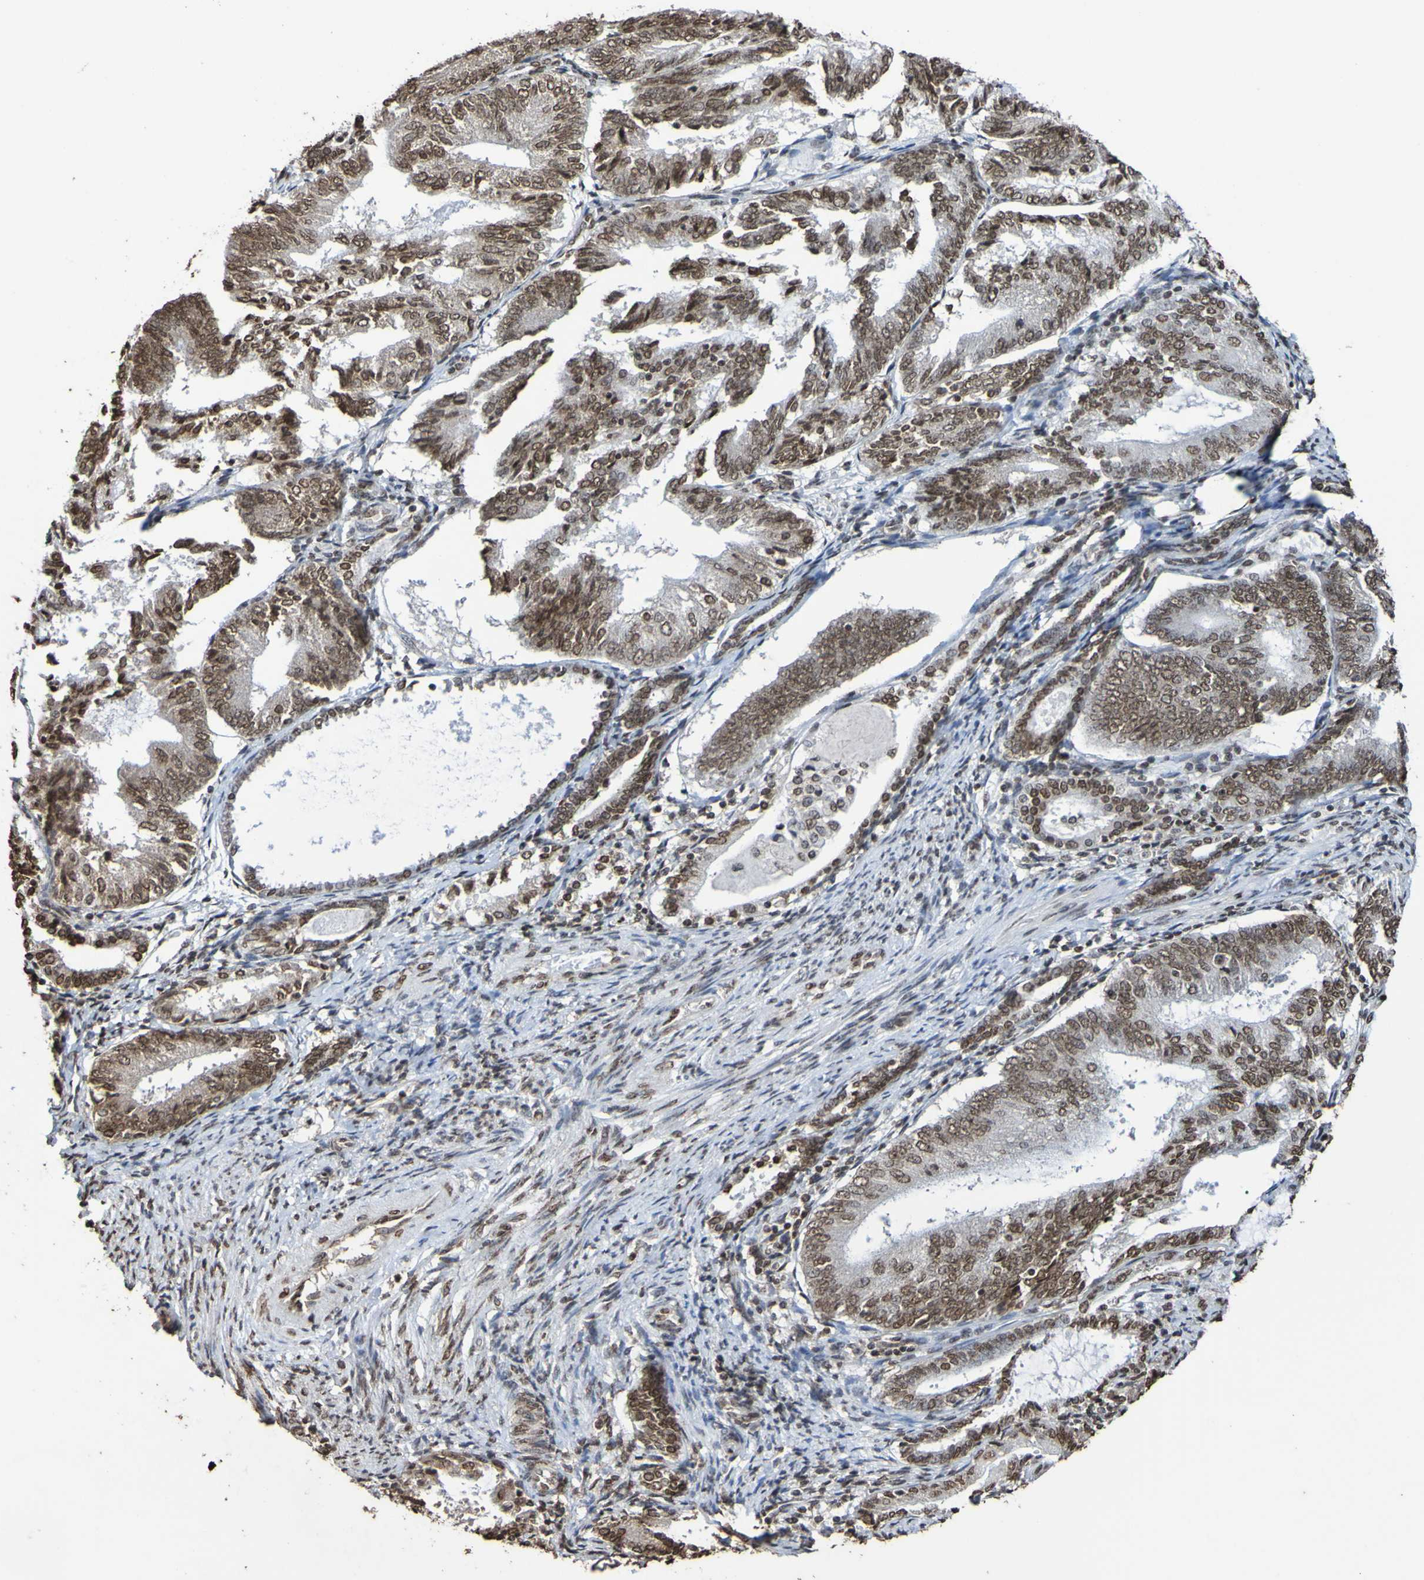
{"staining": {"intensity": "moderate", "quantity": ">75%", "location": "nuclear"}, "tissue": "endometrial cancer", "cell_type": "Tumor cells", "image_type": "cancer", "snomed": [{"axis": "morphology", "description": "Adenocarcinoma, NOS"}, {"axis": "topography", "description": "Endometrium"}], "caption": "IHC histopathology image of neoplastic tissue: adenocarcinoma (endometrial) stained using immunohistochemistry reveals medium levels of moderate protein expression localized specifically in the nuclear of tumor cells, appearing as a nuclear brown color.", "gene": "GFI1", "patient": {"sex": "female", "age": 81}}